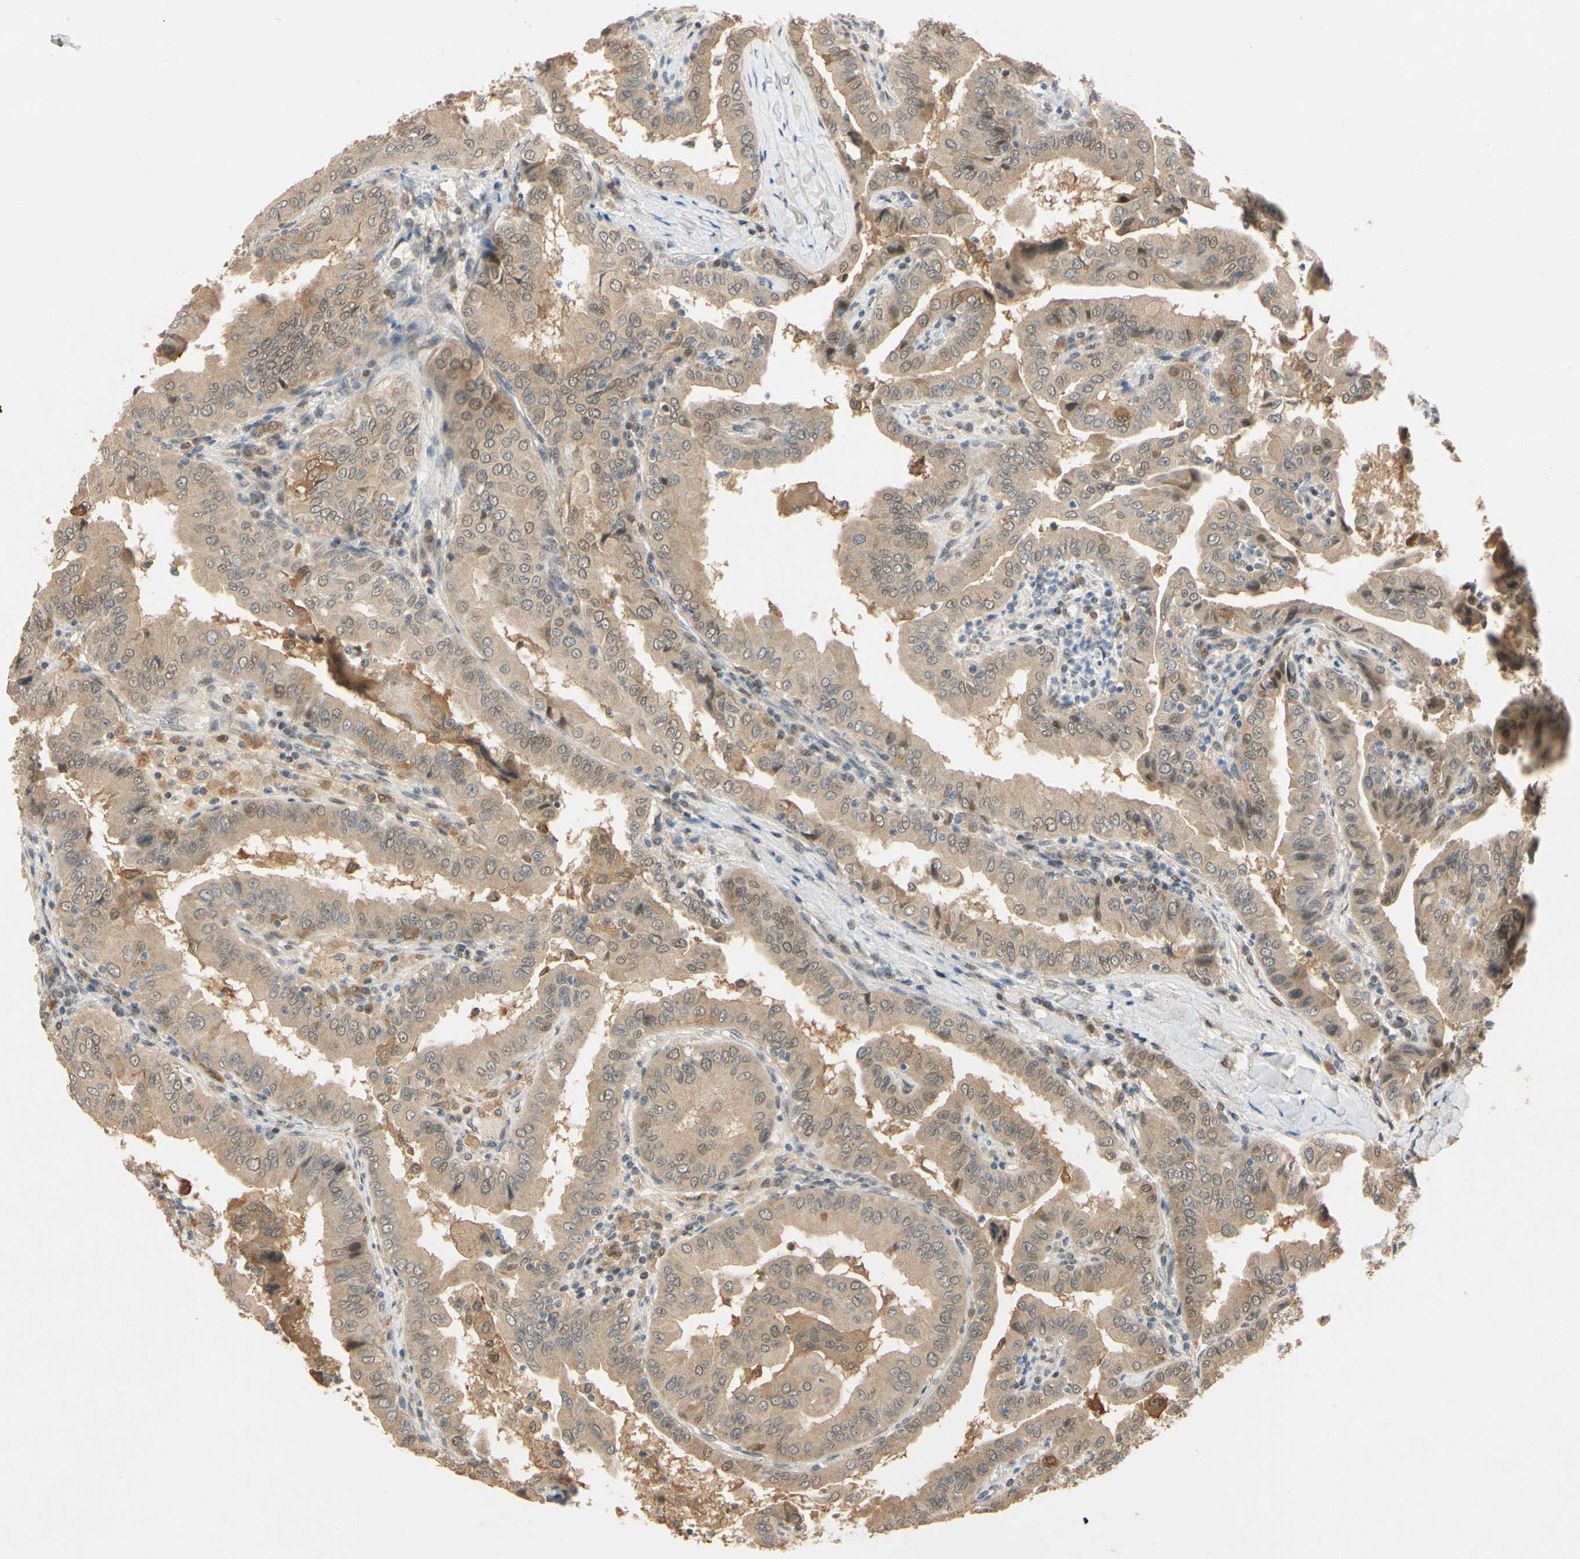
{"staining": {"intensity": "moderate", "quantity": ">75%", "location": "cytoplasmic/membranous,nuclear"}, "tissue": "thyroid cancer", "cell_type": "Tumor cells", "image_type": "cancer", "snomed": [{"axis": "morphology", "description": "Papillary adenocarcinoma, NOS"}, {"axis": "topography", "description": "Thyroid gland"}], "caption": "Immunohistochemical staining of human papillary adenocarcinoma (thyroid) demonstrates medium levels of moderate cytoplasmic/membranous and nuclear staining in approximately >75% of tumor cells. (IHC, brightfield microscopy, high magnification).", "gene": "RIOX2", "patient": {"sex": "male", "age": 33}}